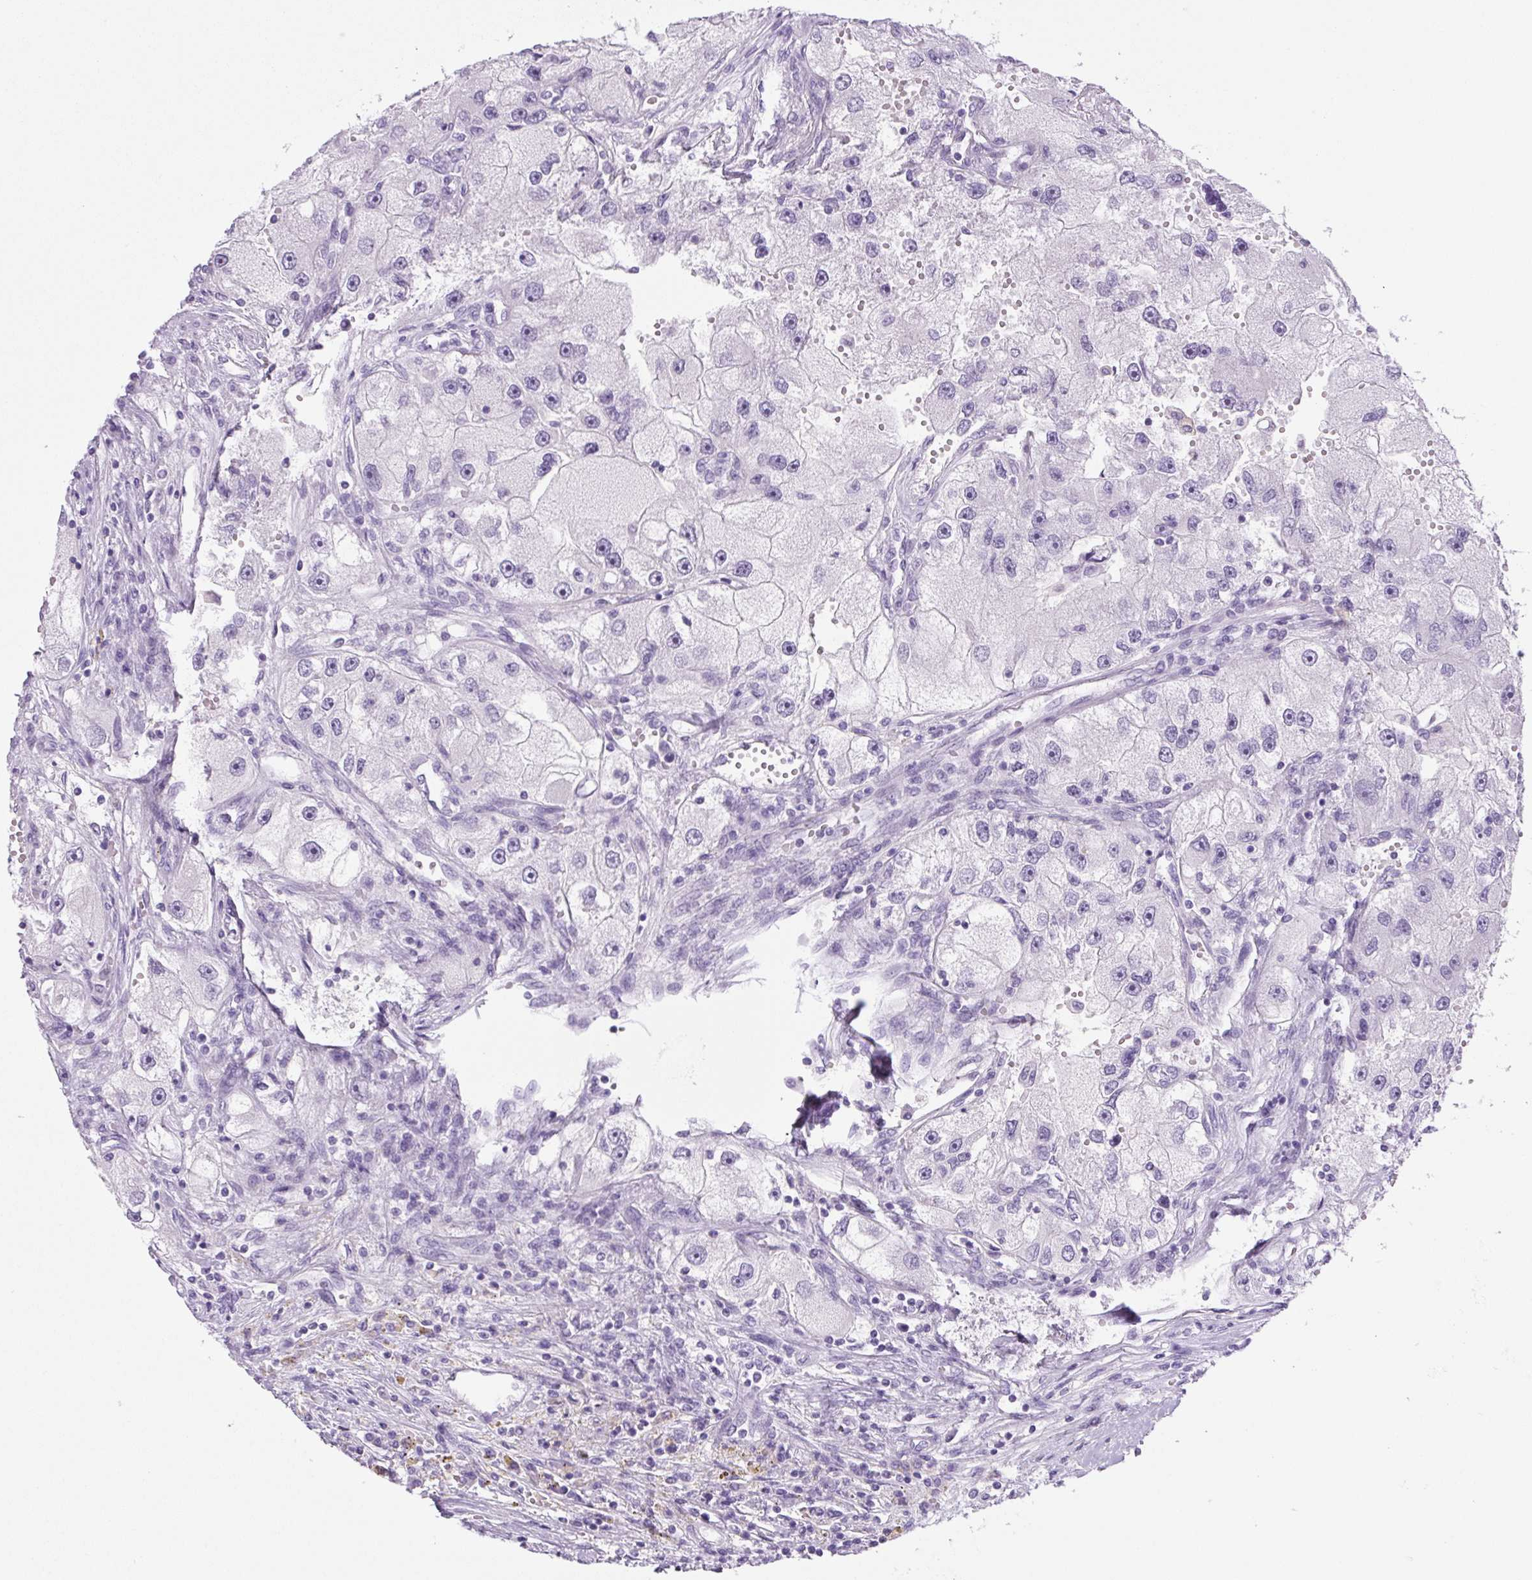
{"staining": {"intensity": "negative", "quantity": "none", "location": "none"}, "tissue": "renal cancer", "cell_type": "Tumor cells", "image_type": "cancer", "snomed": [{"axis": "morphology", "description": "Adenocarcinoma, NOS"}, {"axis": "topography", "description": "Kidney"}], "caption": "Histopathology image shows no protein expression in tumor cells of renal cancer tissue.", "gene": "PRRT1", "patient": {"sex": "male", "age": 63}}